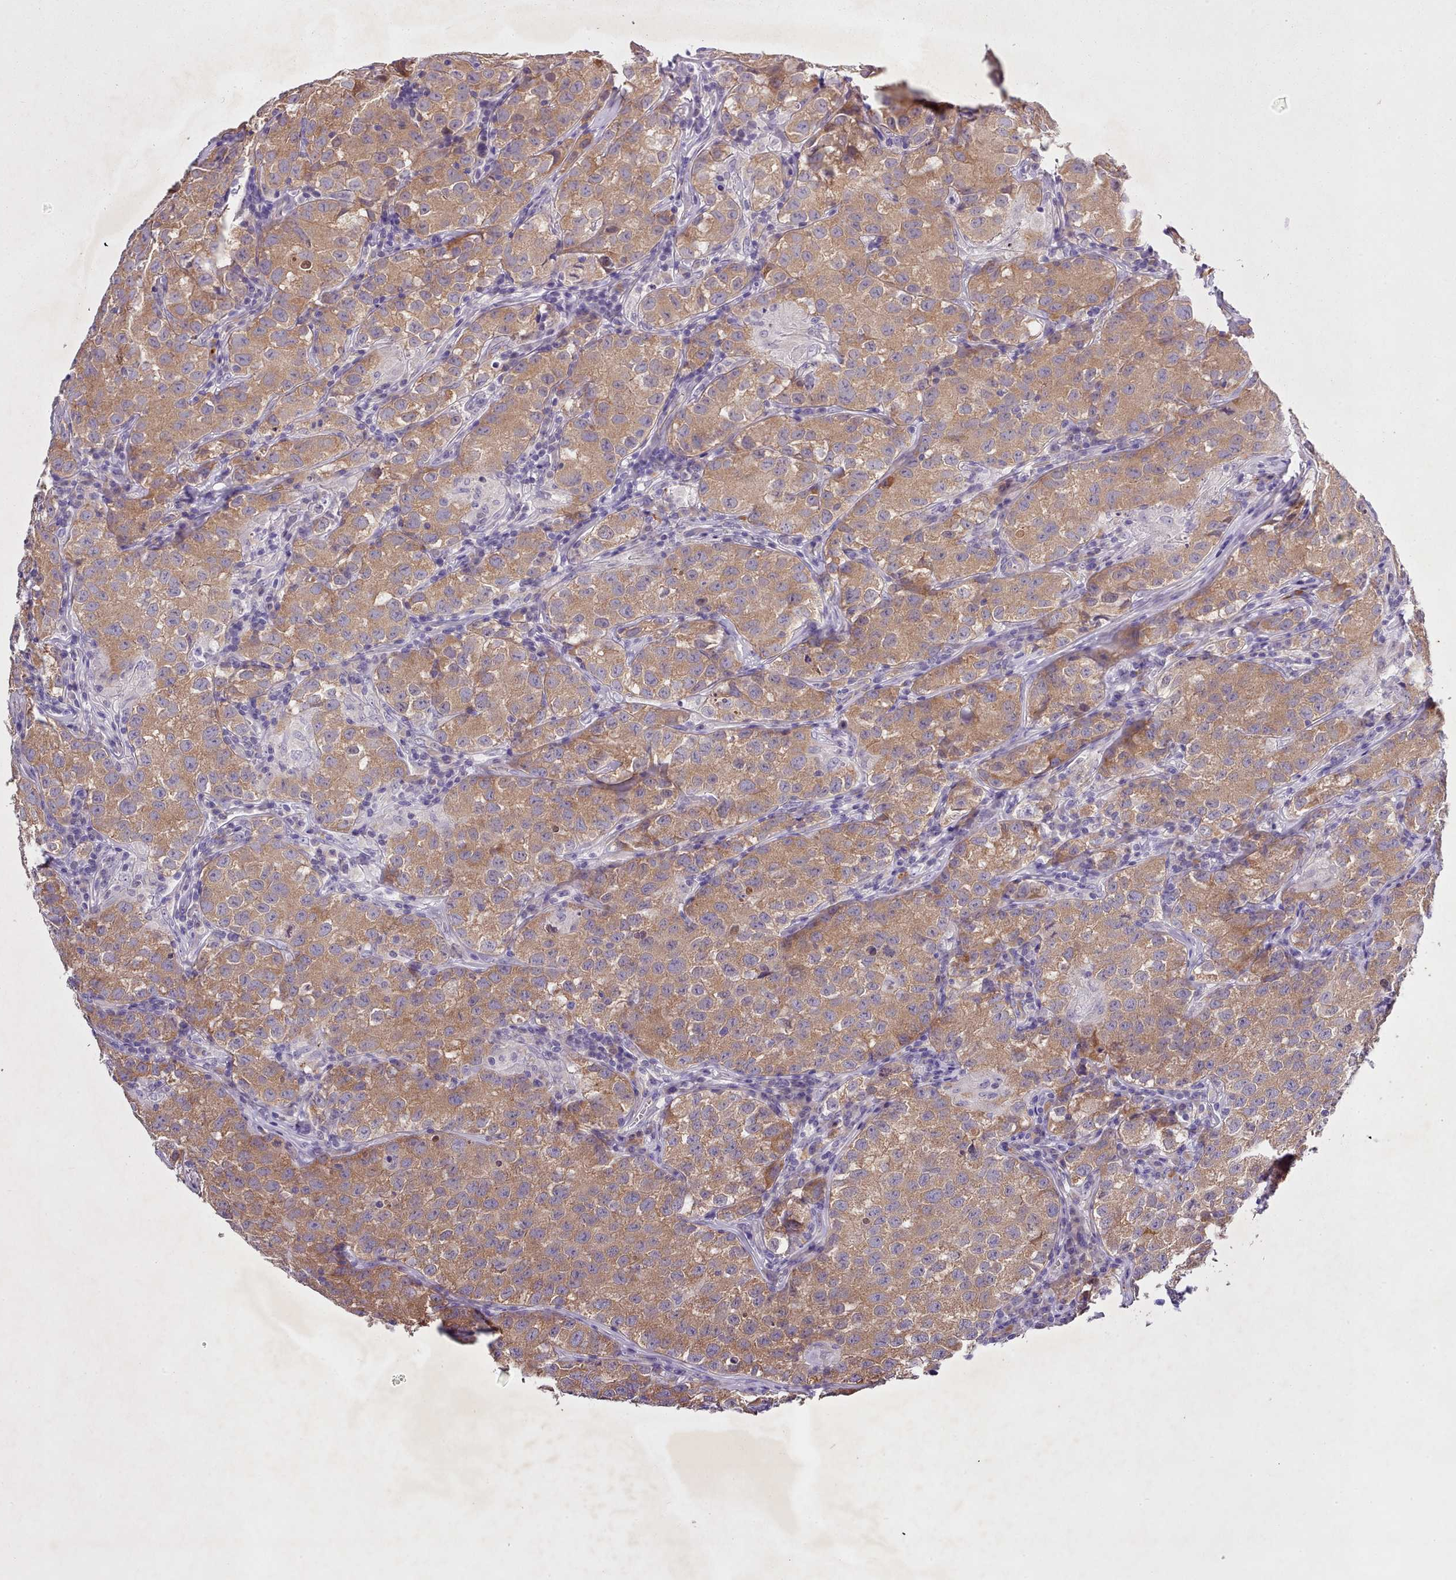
{"staining": {"intensity": "moderate", "quantity": ">75%", "location": "cytoplasmic/membranous"}, "tissue": "testis cancer", "cell_type": "Tumor cells", "image_type": "cancer", "snomed": [{"axis": "morphology", "description": "Seminoma, NOS"}, {"axis": "morphology", "description": "Carcinoma, Embryonal, NOS"}, {"axis": "topography", "description": "Testis"}], "caption": "A brown stain labels moderate cytoplasmic/membranous expression of a protein in human testis embryonal carcinoma tumor cells. Nuclei are stained in blue.", "gene": "SETX", "patient": {"sex": "male", "age": 43}}